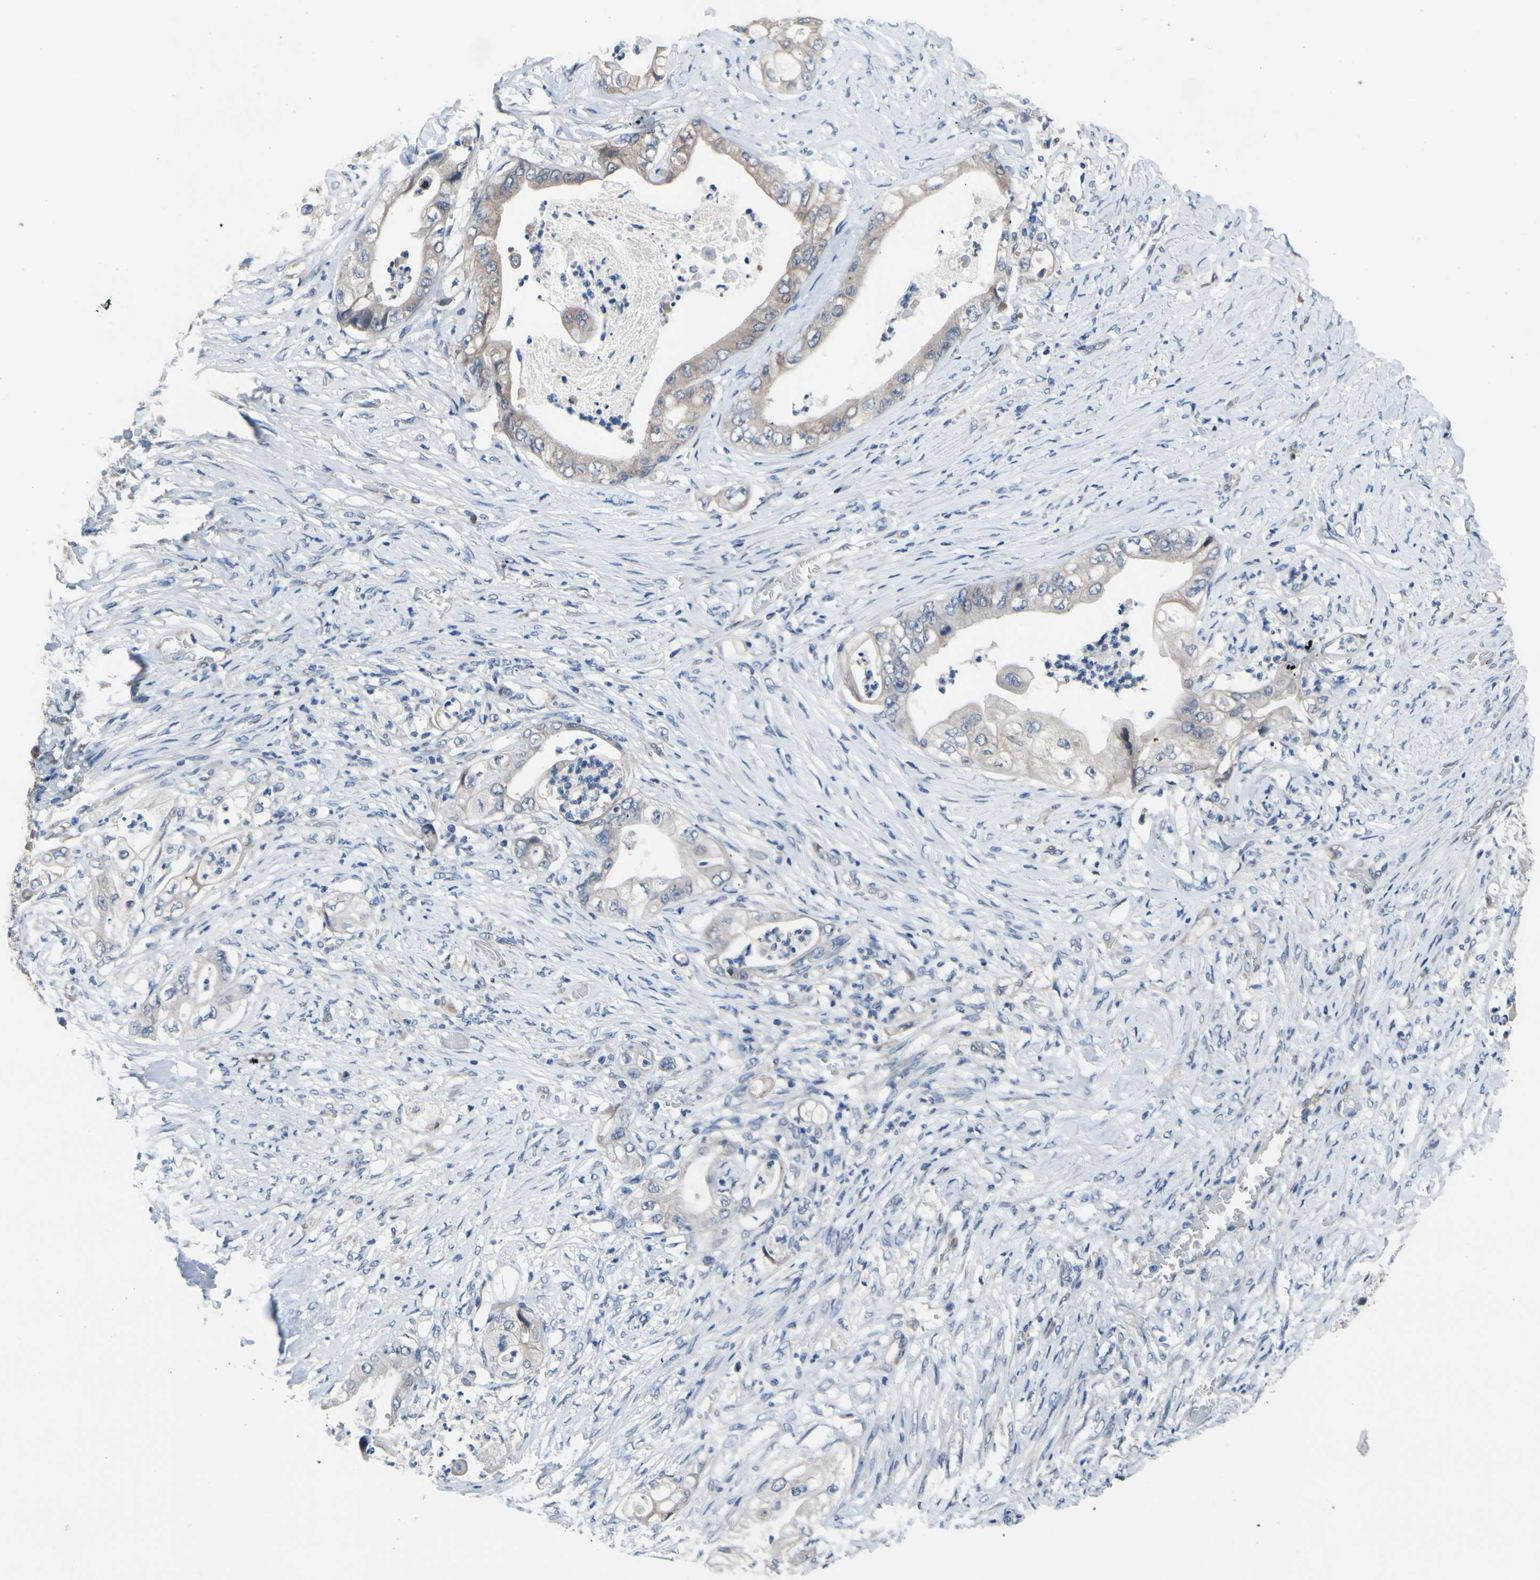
{"staining": {"intensity": "weak", "quantity": ">75%", "location": "cytoplasmic/membranous"}, "tissue": "stomach cancer", "cell_type": "Tumor cells", "image_type": "cancer", "snomed": [{"axis": "morphology", "description": "Adenocarcinoma, NOS"}, {"axis": "topography", "description": "Stomach"}], "caption": "Tumor cells show weak cytoplasmic/membranous expression in approximately >75% of cells in stomach cancer (adenocarcinoma).", "gene": "PRXL2A", "patient": {"sex": "female", "age": 73}}